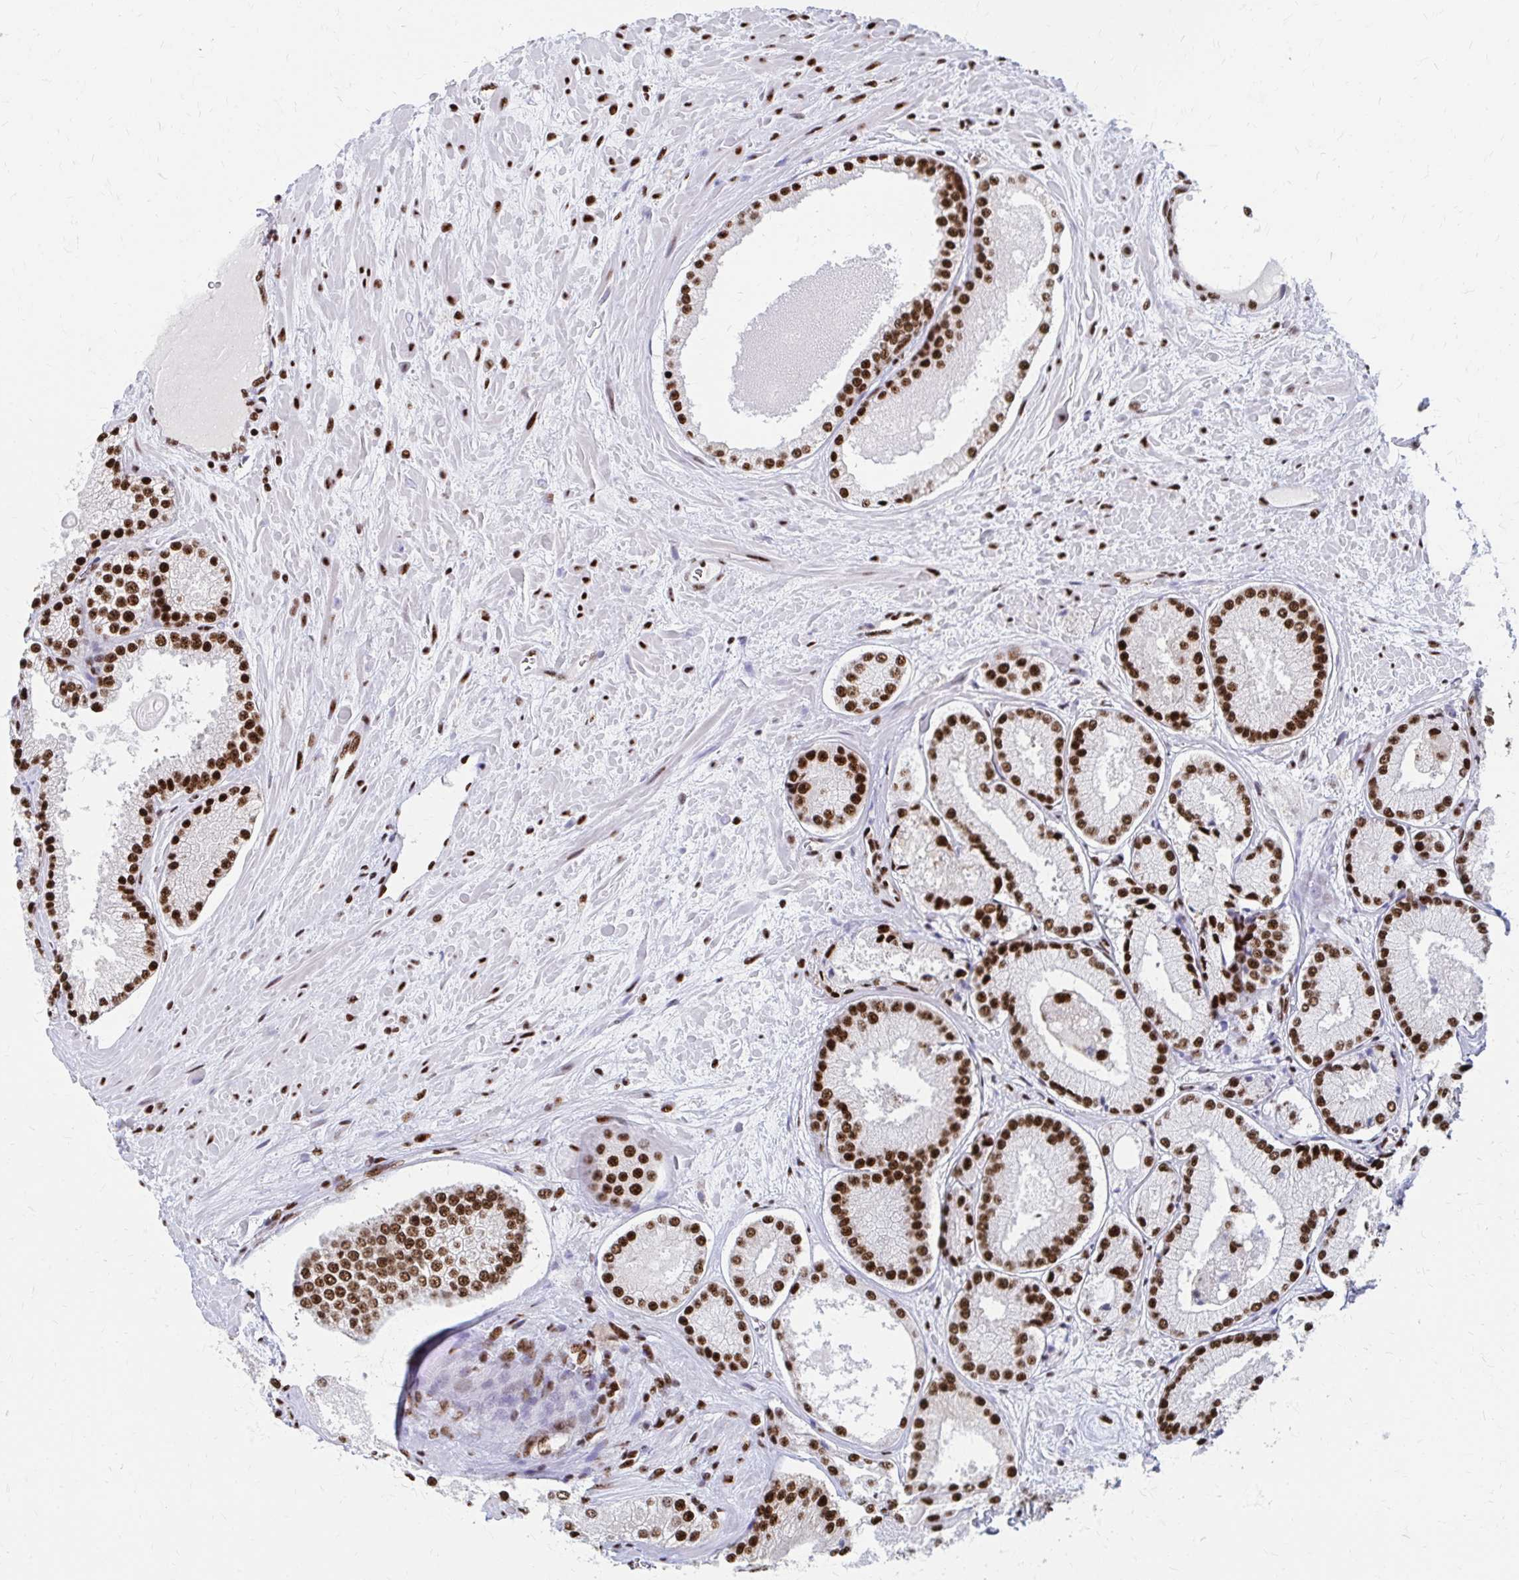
{"staining": {"intensity": "strong", "quantity": ">75%", "location": "nuclear"}, "tissue": "prostate cancer", "cell_type": "Tumor cells", "image_type": "cancer", "snomed": [{"axis": "morphology", "description": "Adenocarcinoma, High grade"}, {"axis": "topography", "description": "Prostate"}], "caption": "The immunohistochemical stain highlights strong nuclear expression in tumor cells of prostate adenocarcinoma (high-grade) tissue.", "gene": "CNKSR3", "patient": {"sex": "male", "age": 73}}